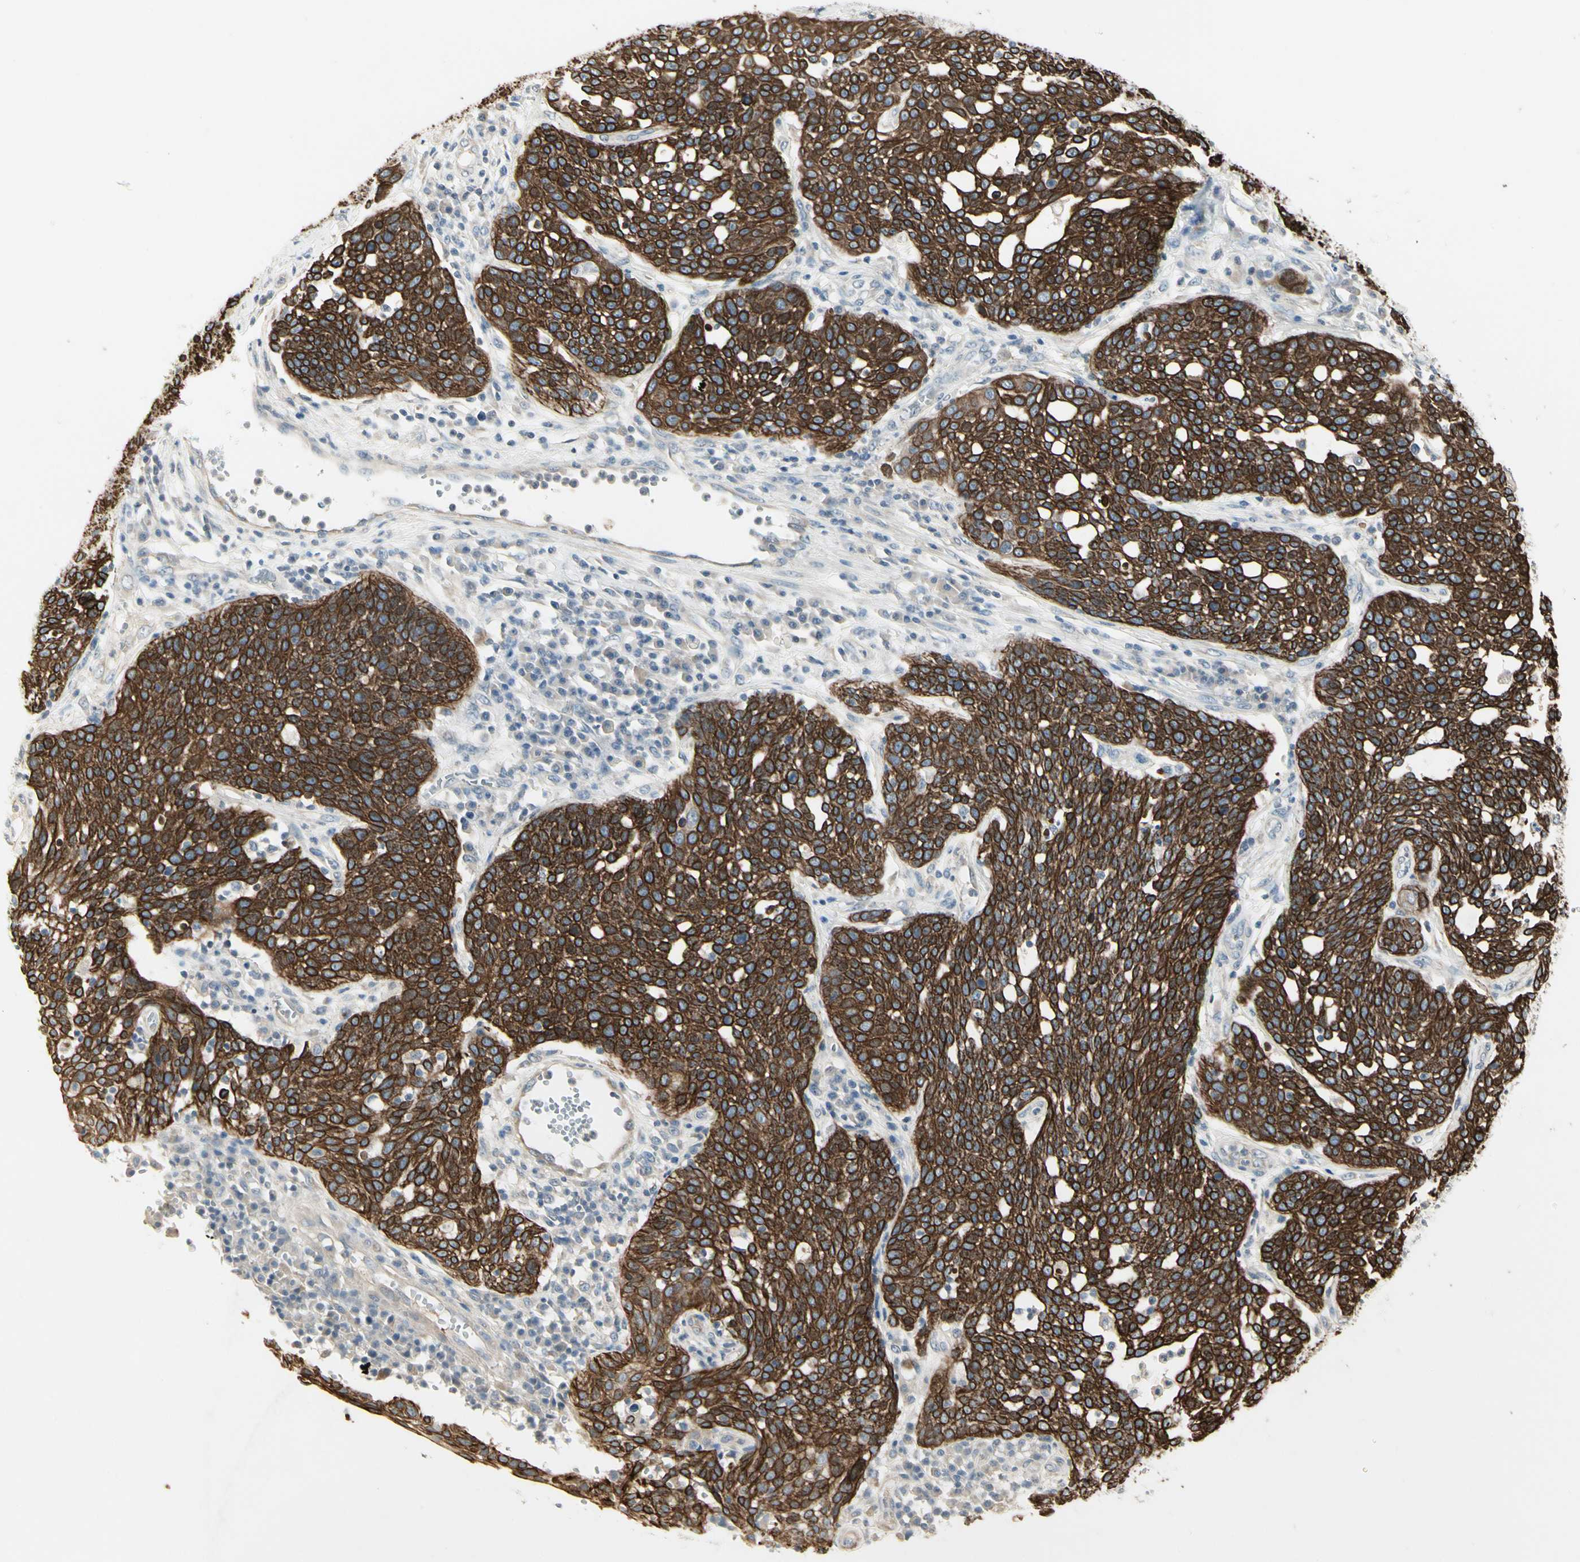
{"staining": {"intensity": "strong", "quantity": ">75%", "location": "cytoplasmic/membranous"}, "tissue": "cervical cancer", "cell_type": "Tumor cells", "image_type": "cancer", "snomed": [{"axis": "morphology", "description": "Squamous cell carcinoma, NOS"}, {"axis": "topography", "description": "Cervix"}], "caption": "Immunohistochemistry staining of cervical cancer (squamous cell carcinoma), which demonstrates high levels of strong cytoplasmic/membranous expression in about >75% of tumor cells indicating strong cytoplasmic/membranous protein positivity. The staining was performed using DAB (brown) for protein detection and nuclei were counterstained in hematoxylin (blue).", "gene": "ZFP36", "patient": {"sex": "female", "age": 34}}